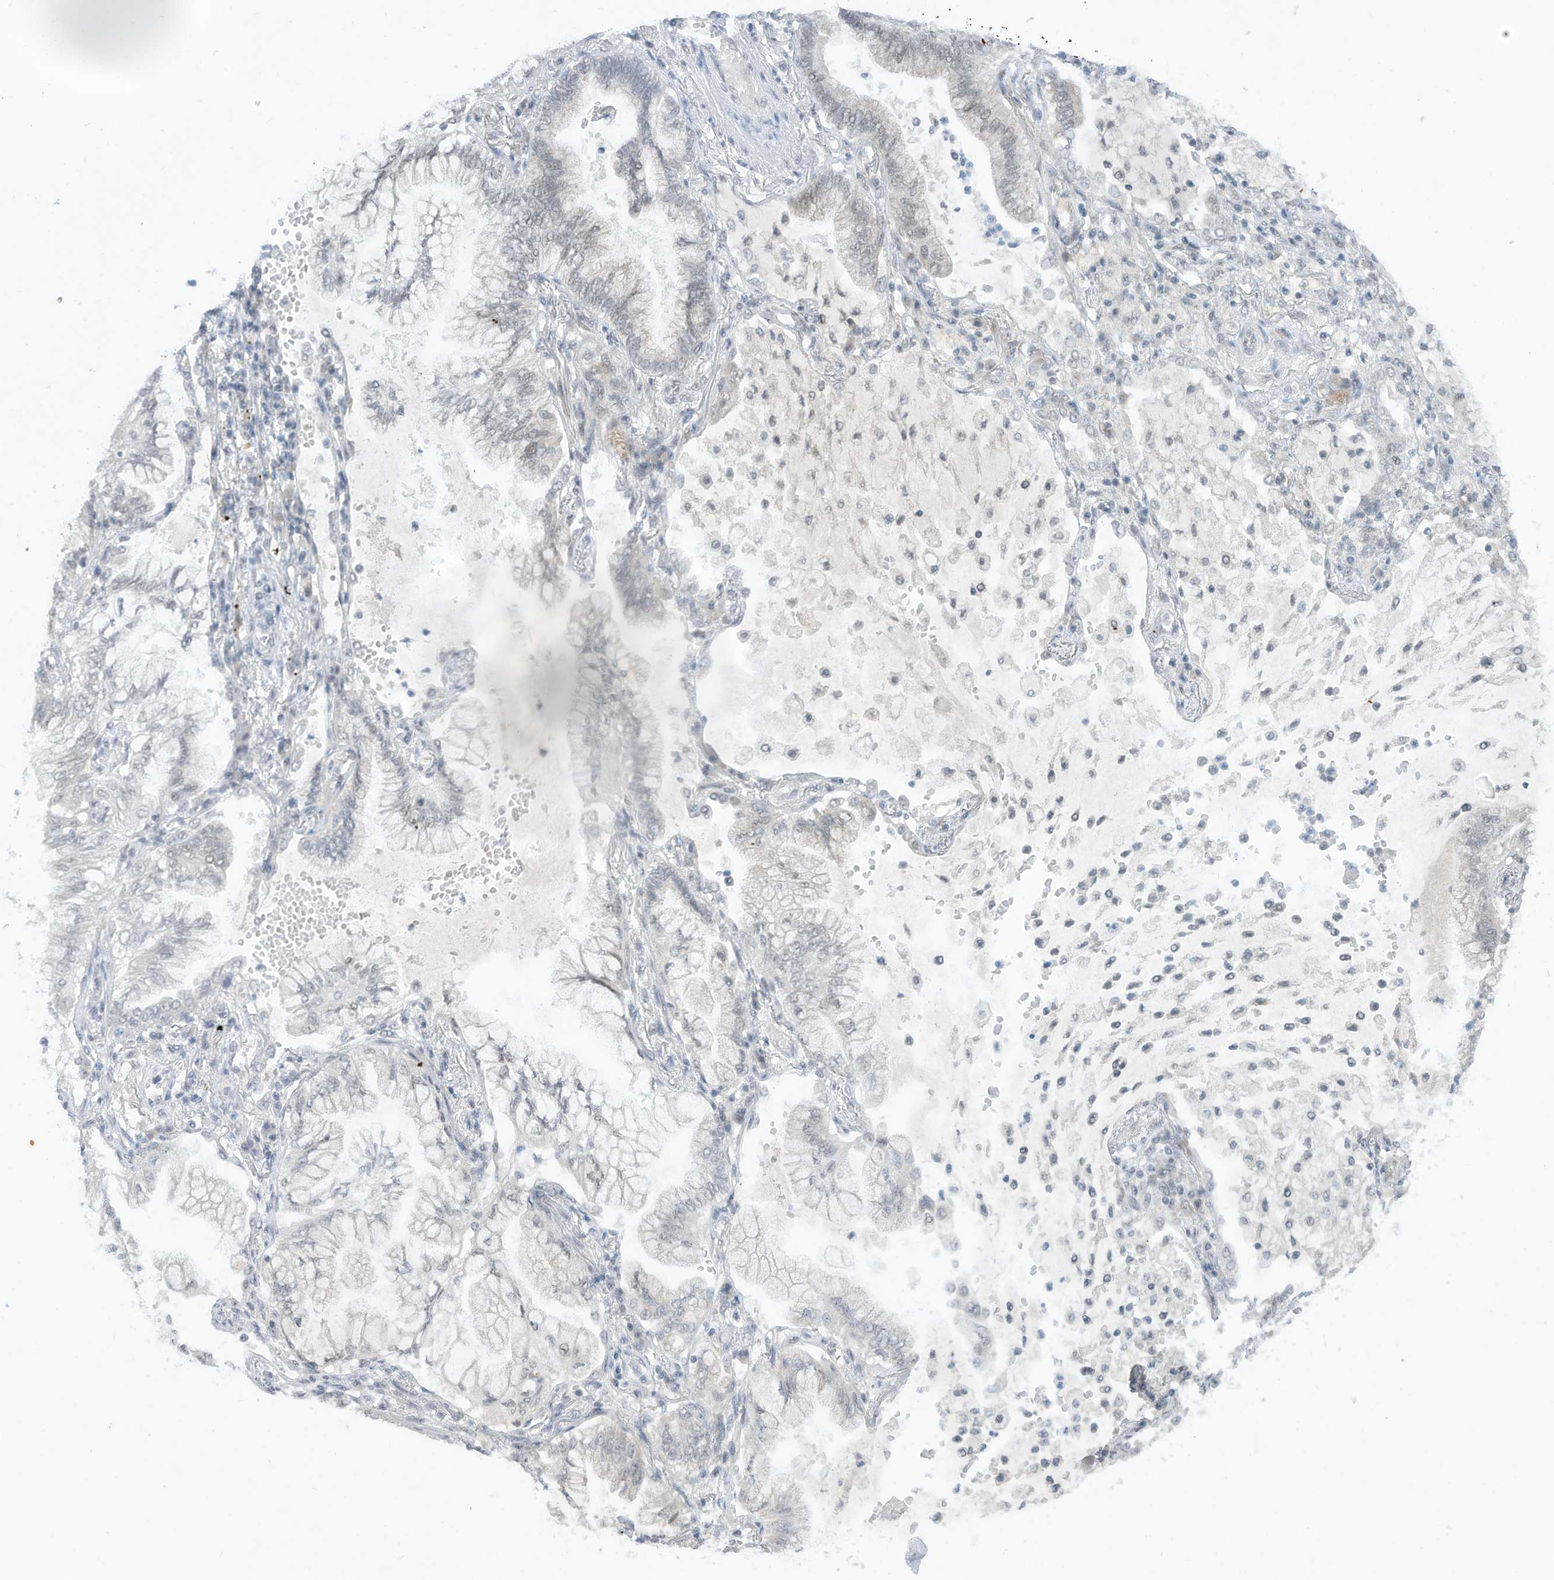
{"staining": {"intensity": "negative", "quantity": "none", "location": "none"}, "tissue": "lung cancer", "cell_type": "Tumor cells", "image_type": "cancer", "snomed": [{"axis": "morphology", "description": "Adenocarcinoma, NOS"}, {"axis": "topography", "description": "Lung"}], "caption": "This image is of lung cancer (adenocarcinoma) stained with immunohistochemistry (IHC) to label a protein in brown with the nuclei are counter-stained blue. There is no staining in tumor cells.", "gene": "AURKAIP1", "patient": {"sex": "female", "age": 70}}